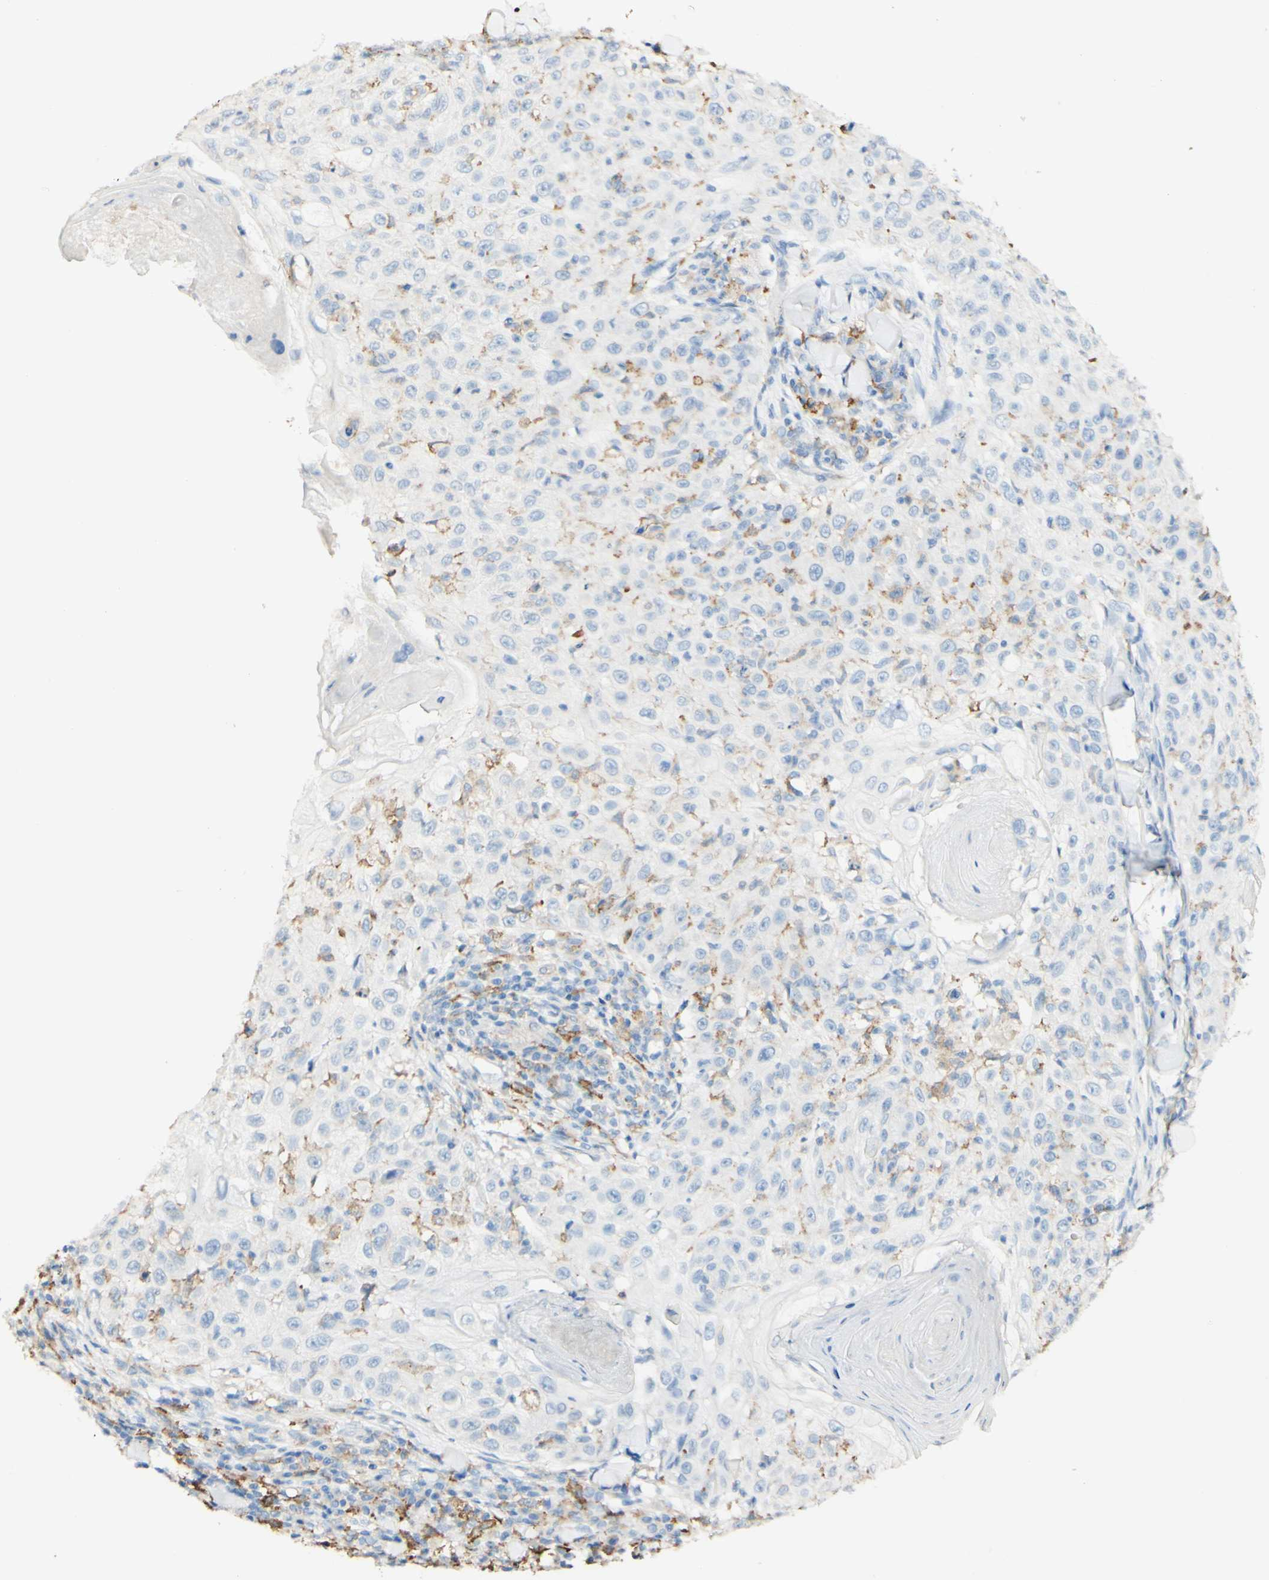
{"staining": {"intensity": "negative", "quantity": "none", "location": "none"}, "tissue": "skin cancer", "cell_type": "Tumor cells", "image_type": "cancer", "snomed": [{"axis": "morphology", "description": "Squamous cell carcinoma, NOS"}, {"axis": "topography", "description": "Skin"}], "caption": "Histopathology image shows no significant protein positivity in tumor cells of skin squamous cell carcinoma.", "gene": "FCGRT", "patient": {"sex": "male", "age": 86}}